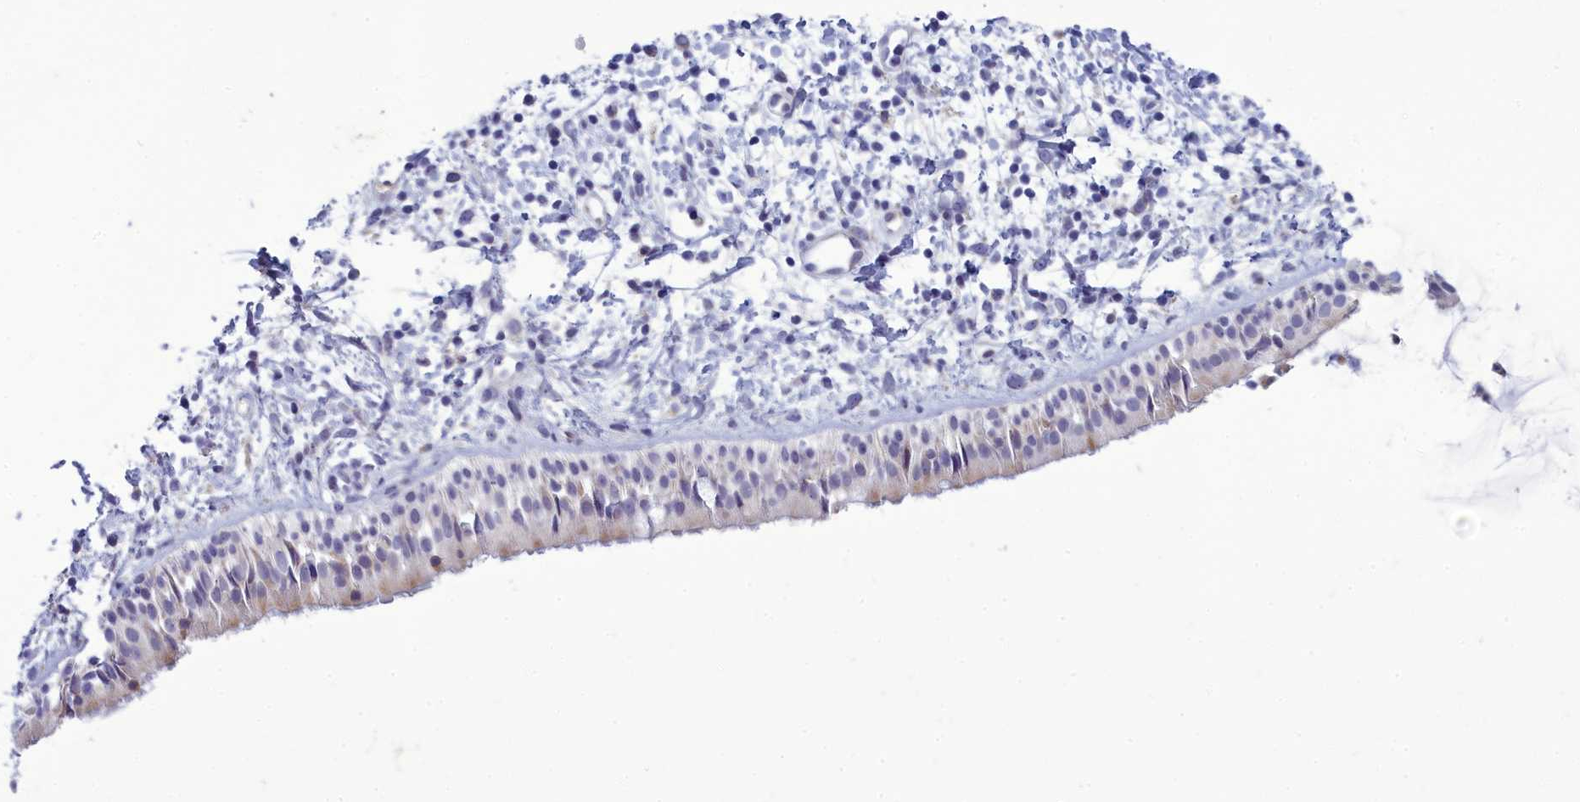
{"staining": {"intensity": "weak", "quantity": "25%-75%", "location": "cytoplasmic/membranous"}, "tissue": "nasopharynx", "cell_type": "Respiratory epithelial cells", "image_type": "normal", "snomed": [{"axis": "morphology", "description": "Normal tissue, NOS"}, {"axis": "topography", "description": "Nasopharynx"}], "caption": "Immunohistochemistry (IHC) (DAB (3,3'-diaminobenzidine)) staining of normal human nasopharynx displays weak cytoplasmic/membranous protein expression in approximately 25%-75% of respiratory epithelial cells. (brown staining indicates protein expression, while blue staining denotes nuclei).", "gene": "CENATAC", "patient": {"sex": "male", "age": 22}}